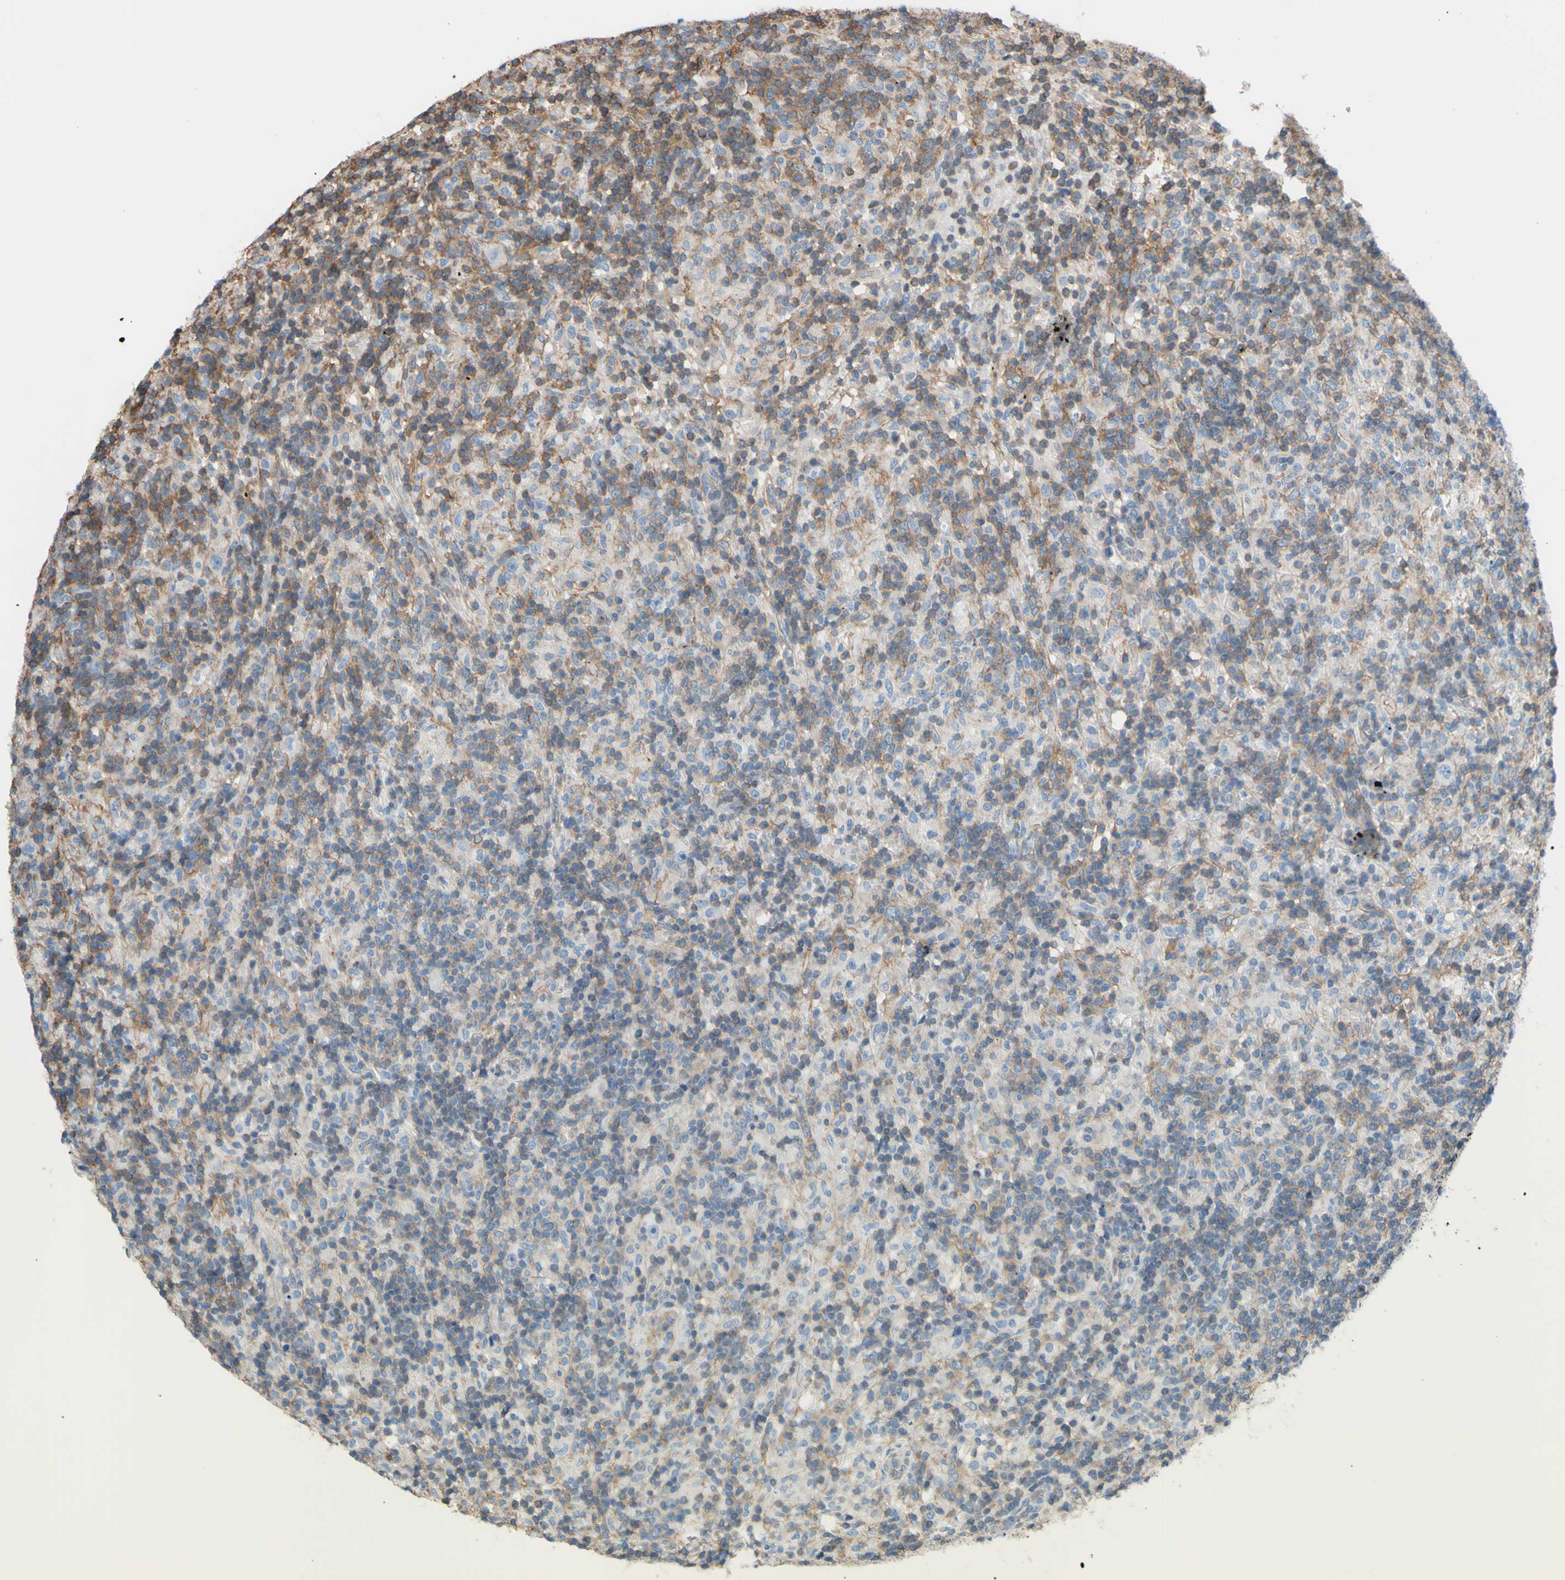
{"staining": {"intensity": "negative", "quantity": "none", "location": "none"}, "tissue": "lymphoma", "cell_type": "Tumor cells", "image_type": "cancer", "snomed": [{"axis": "morphology", "description": "Hodgkin's disease, NOS"}, {"axis": "topography", "description": "Lymph node"}], "caption": "Lymphoma was stained to show a protein in brown. There is no significant staining in tumor cells.", "gene": "ADD1", "patient": {"sex": "male", "age": 70}}